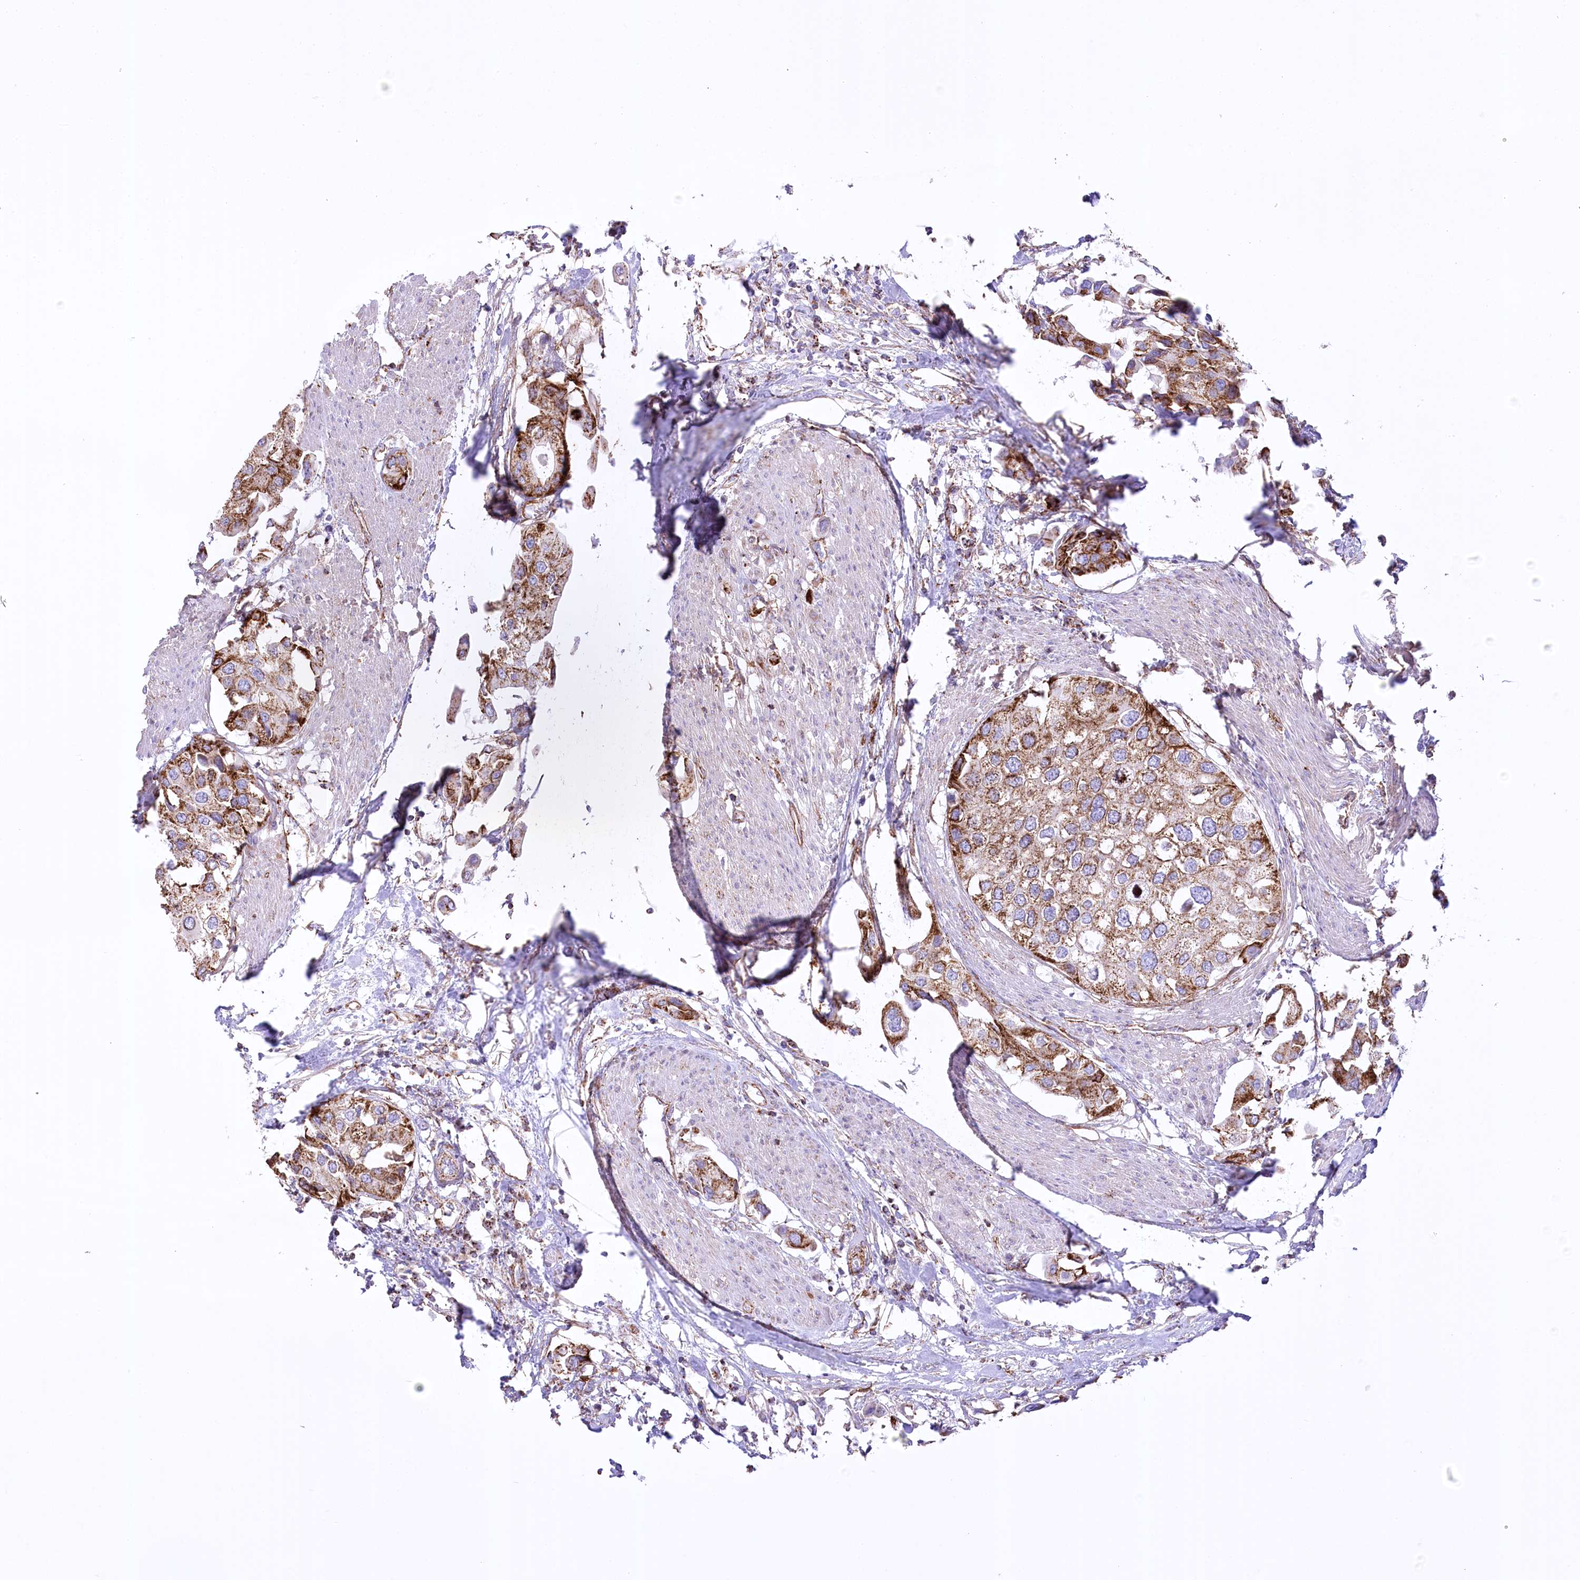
{"staining": {"intensity": "moderate", "quantity": ">75%", "location": "cytoplasmic/membranous"}, "tissue": "urothelial cancer", "cell_type": "Tumor cells", "image_type": "cancer", "snomed": [{"axis": "morphology", "description": "Urothelial carcinoma, High grade"}, {"axis": "topography", "description": "Urinary bladder"}], "caption": "Human high-grade urothelial carcinoma stained with a protein marker reveals moderate staining in tumor cells.", "gene": "FAM216A", "patient": {"sex": "male", "age": 64}}